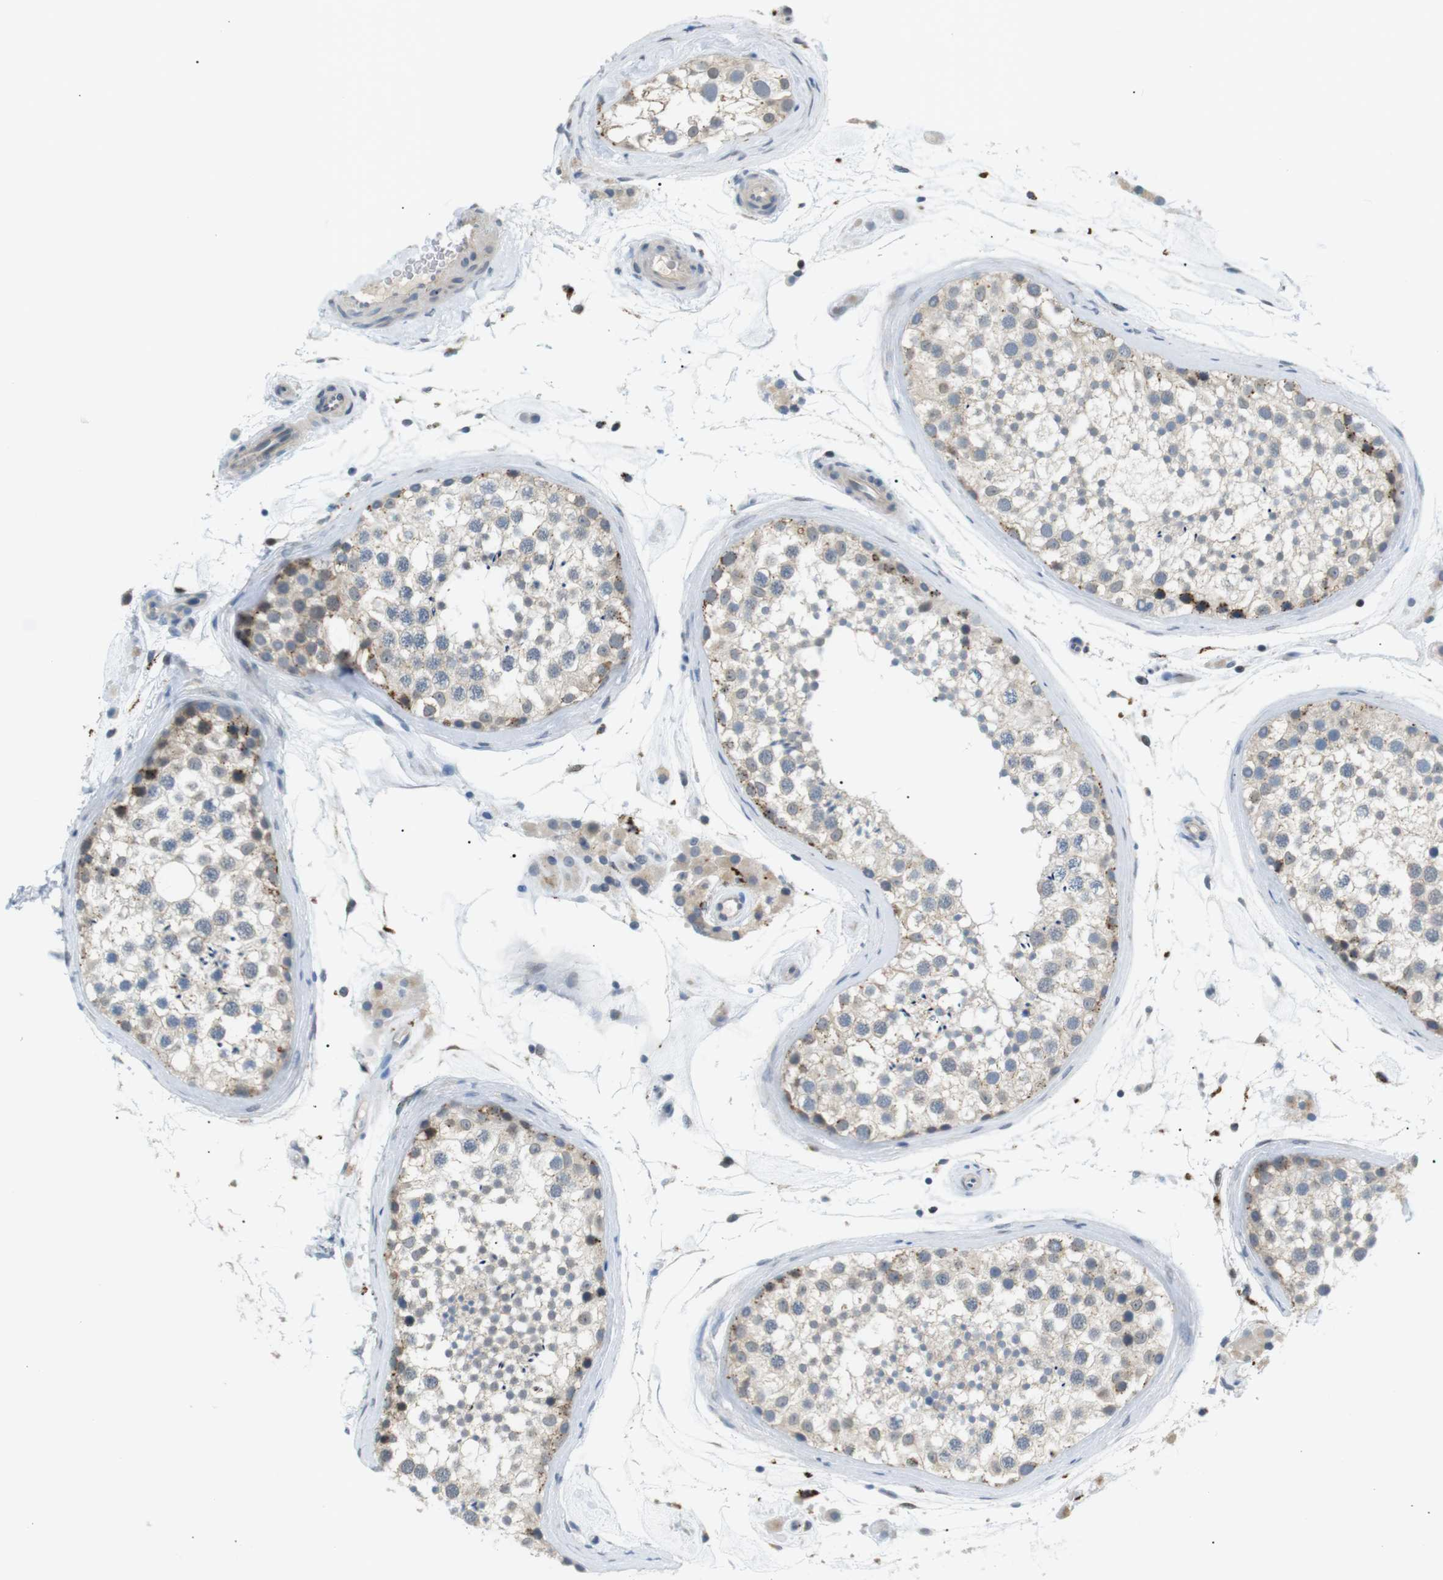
{"staining": {"intensity": "moderate", "quantity": "25%-75%", "location": "cytoplasmic/membranous"}, "tissue": "testis", "cell_type": "Cells in seminiferous ducts", "image_type": "normal", "snomed": [{"axis": "morphology", "description": "Normal tissue, NOS"}, {"axis": "topography", "description": "Testis"}], "caption": "The immunohistochemical stain shows moderate cytoplasmic/membranous positivity in cells in seminiferous ducts of unremarkable testis.", "gene": "B4GALNT2", "patient": {"sex": "male", "age": 46}}